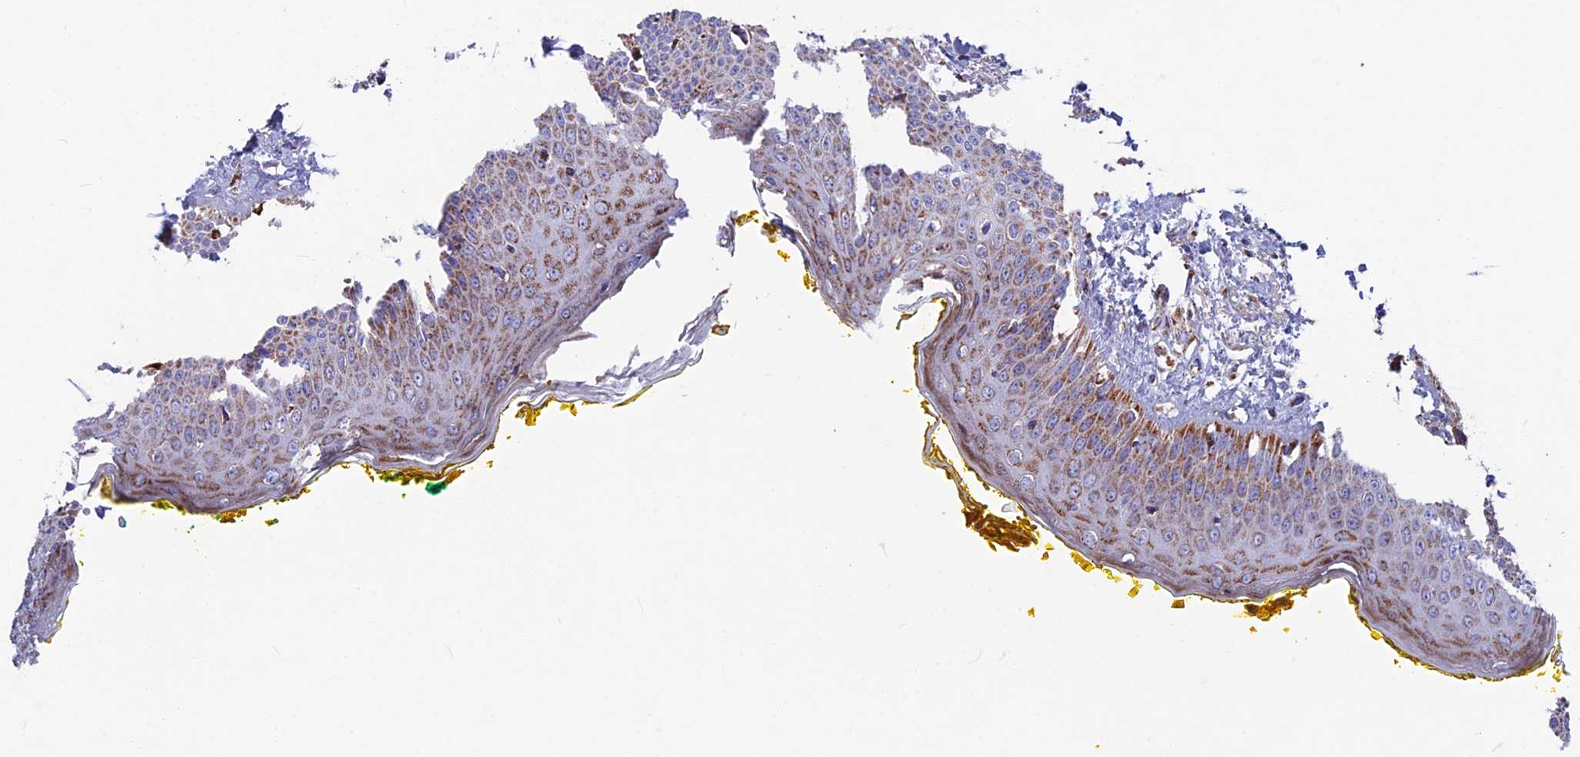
{"staining": {"intensity": "moderate", "quantity": ">75%", "location": "cytoplasmic/membranous"}, "tissue": "oral mucosa", "cell_type": "Squamous epithelial cells", "image_type": "normal", "snomed": [{"axis": "morphology", "description": "Normal tissue, NOS"}, {"axis": "topography", "description": "Oral tissue"}], "caption": "The micrograph displays staining of unremarkable oral mucosa, revealing moderate cytoplasmic/membranous protein positivity (brown color) within squamous epithelial cells. The protein is stained brown, and the nuclei are stained in blue (DAB (3,3'-diaminobenzidine) IHC with brightfield microscopy, high magnification).", "gene": "CS", "patient": {"sex": "female", "age": 70}}